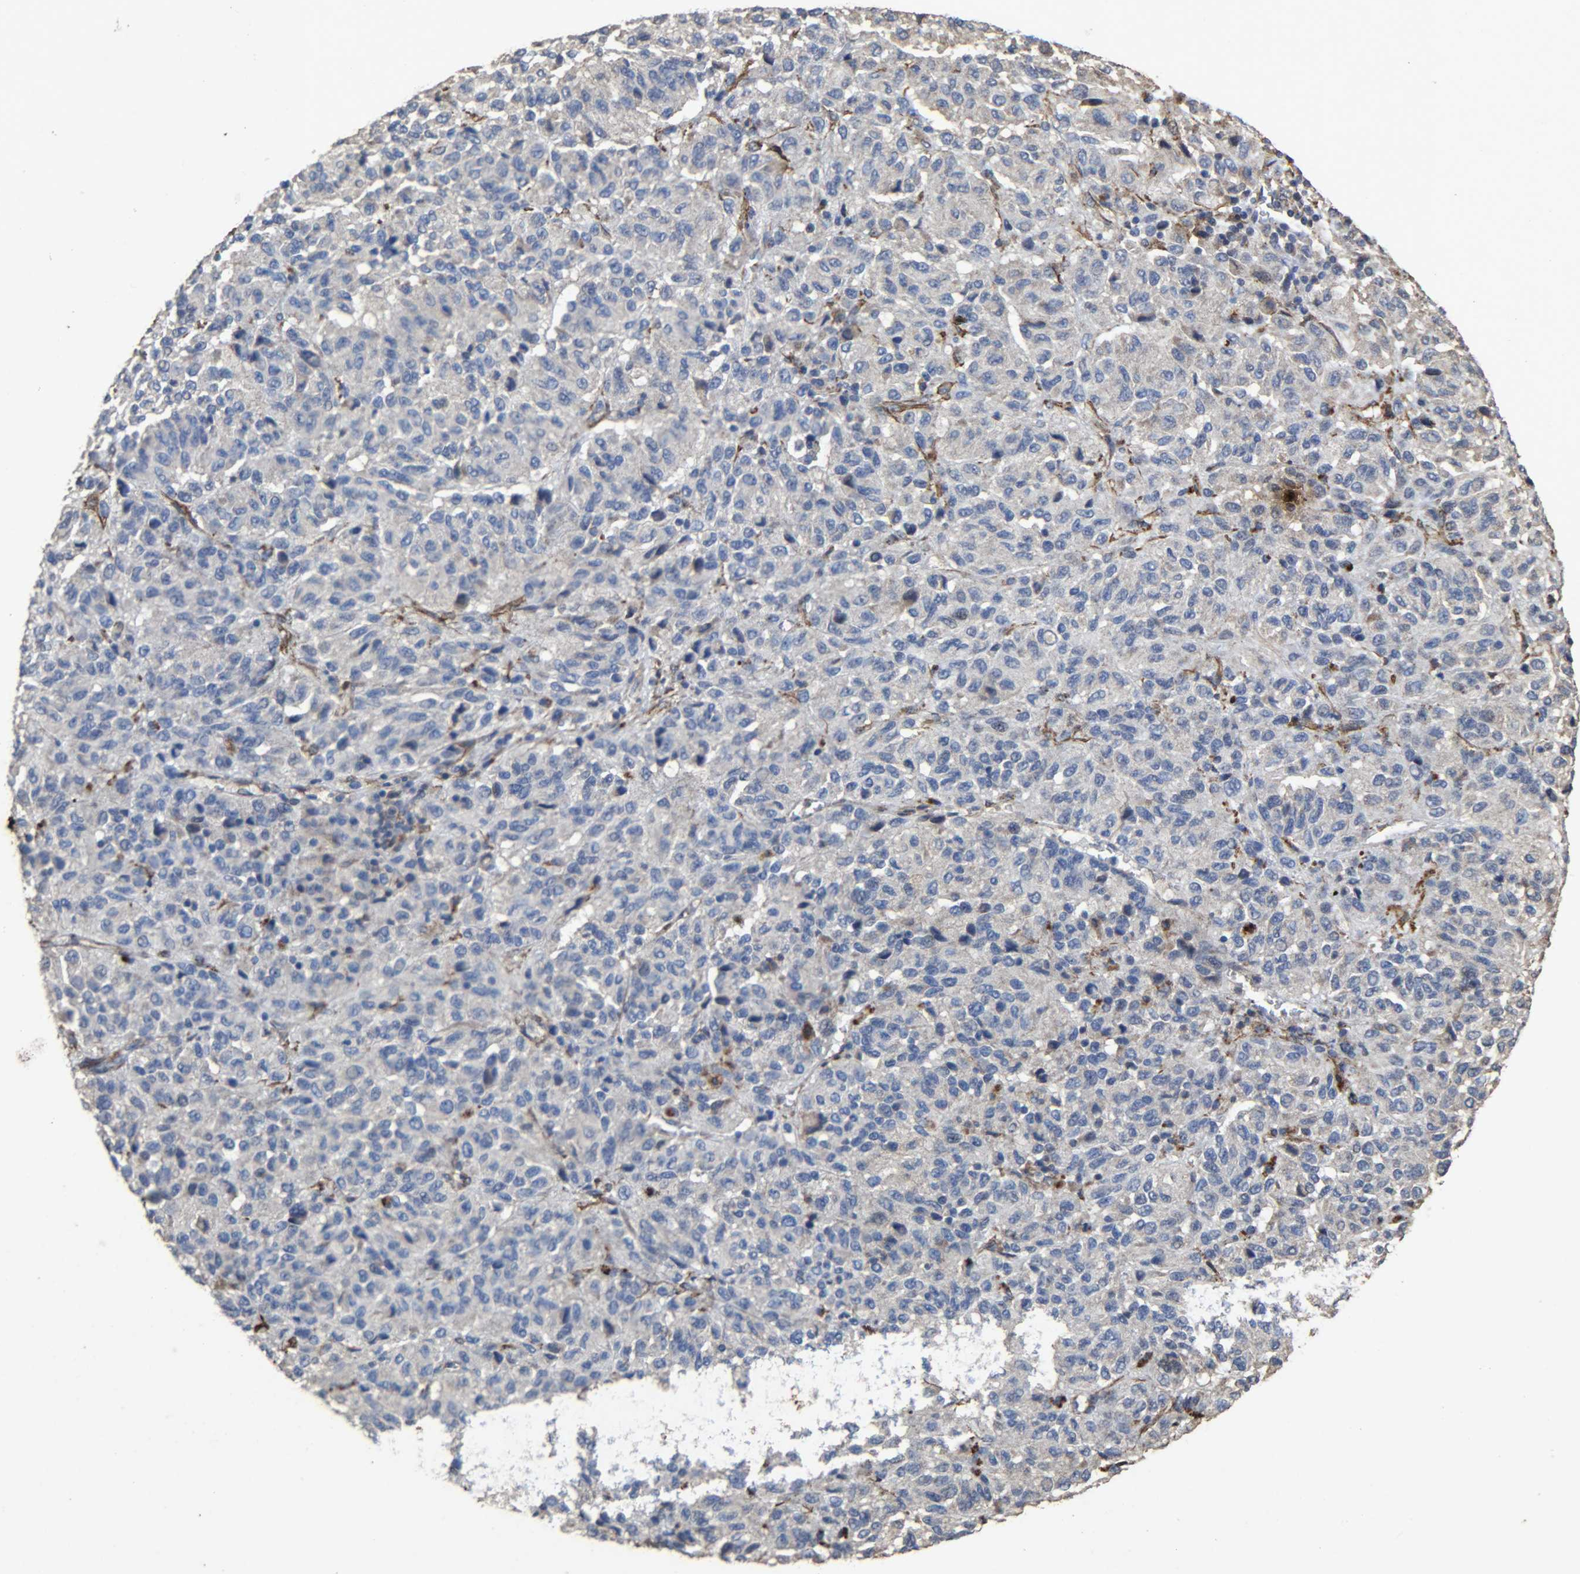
{"staining": {"intensity": "negative", "quantity": "none", "location": "none"}, "tissue": "melanoma", "cell_type": "Tumor cells", "image_type": "cancer", "snomed": [{"axis": "morphology", "description": "Malignant melanoma, Metastatic site"}, {"axis": "topography", "description": "Lung"}], "caption": "This is an immunohistochemistry photomicrograph of melanoma. There is no positivity in tumor cells.", "gene": "TPM4", "patient": {"sex": "male", "age": 64}}